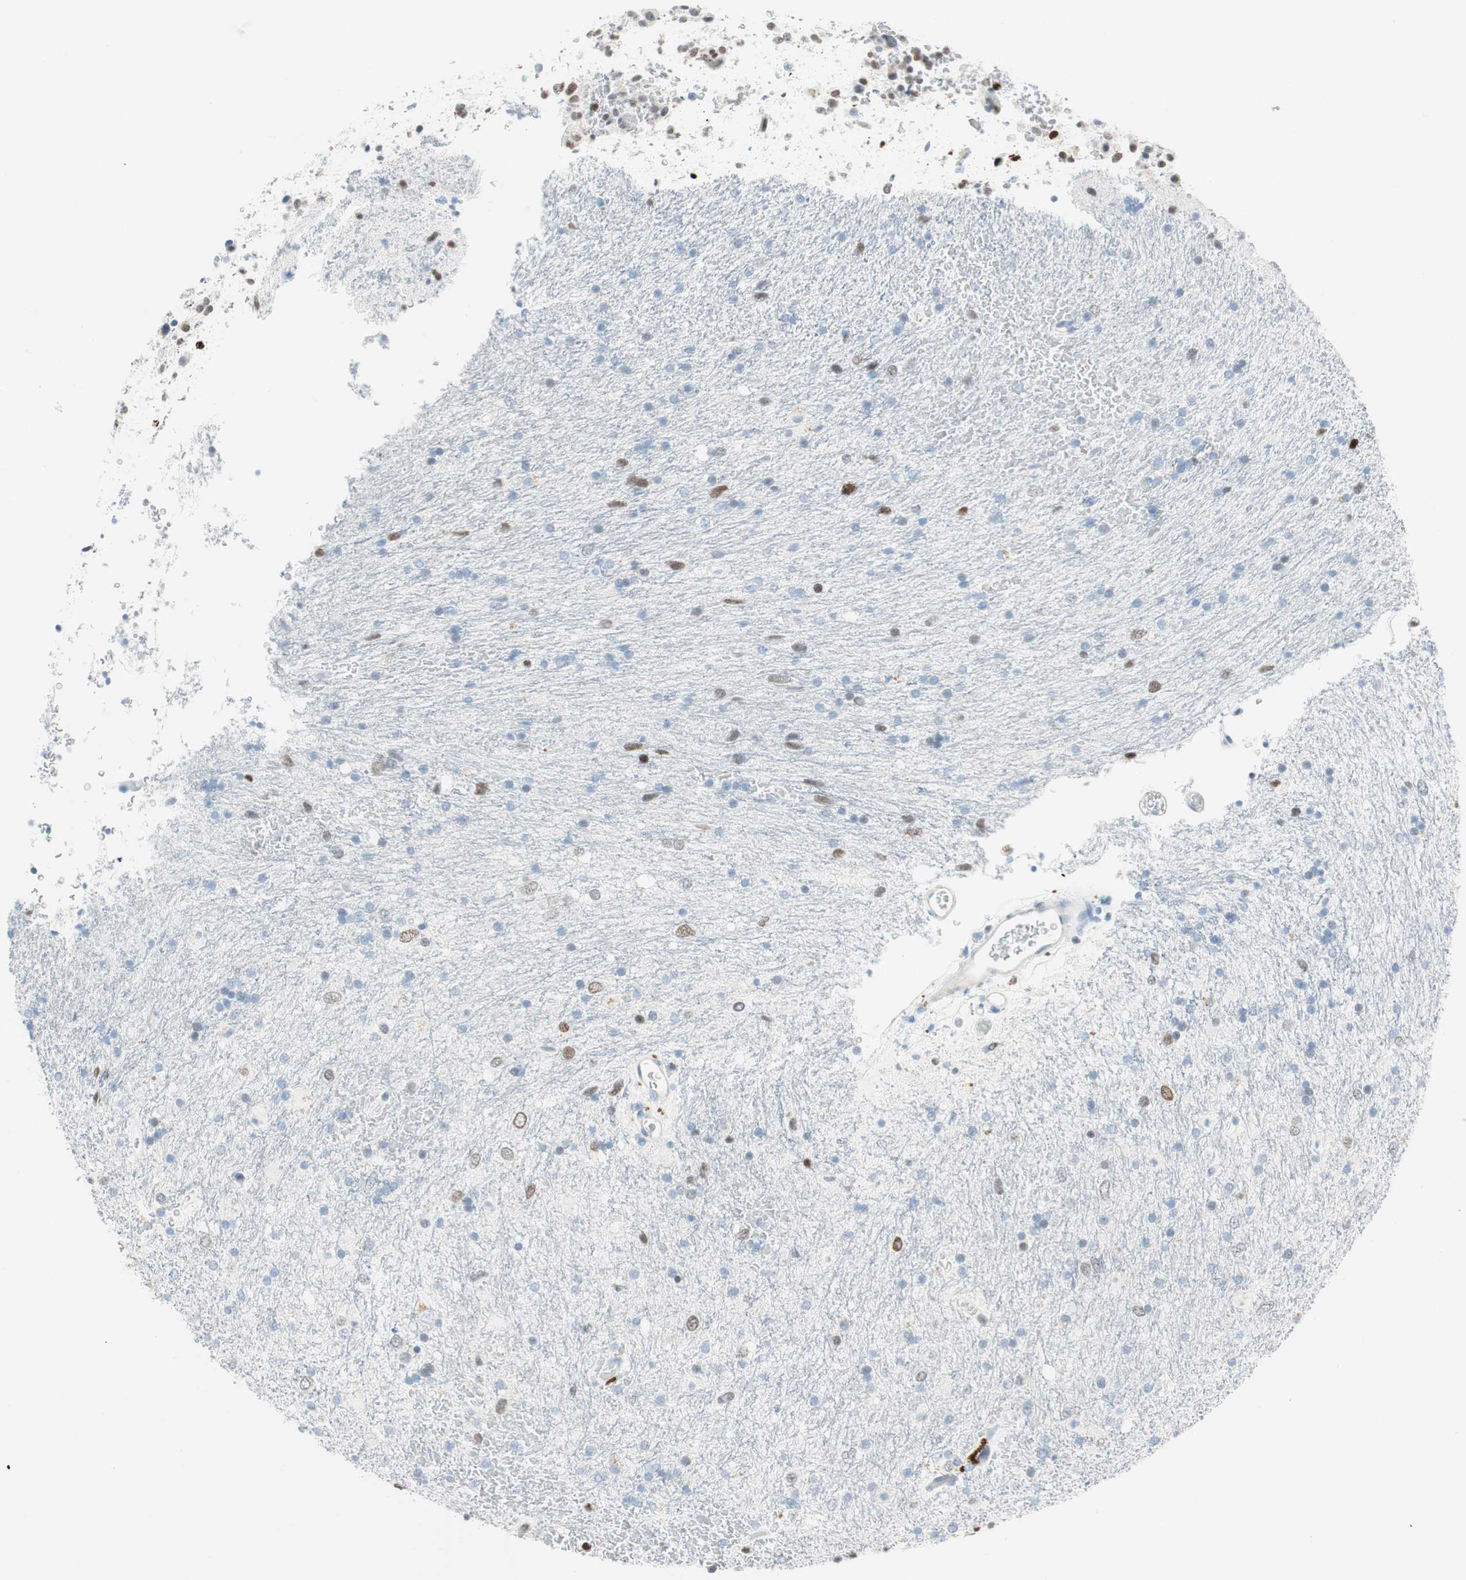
{"staining": {"intensity": "moderate", "quantity": "<25%", "location": "nuclear"}, "tissue": "glioma", "cell_type": "Tumor cells", "image_type": "cancer", "snomed": [{"axis": "morphology", "description": "Glioma, malignant, Low grade"}, {"axis": "topography", "description": "Brain"}], "caption": "Immunohistochemical staining of human malignant low-grade glioma demonstrates low levels of moderate nuclear staining in about <25% of tumor cells.", "gene": "EZH2", "patient": {"sex": "male", "age": 77}}